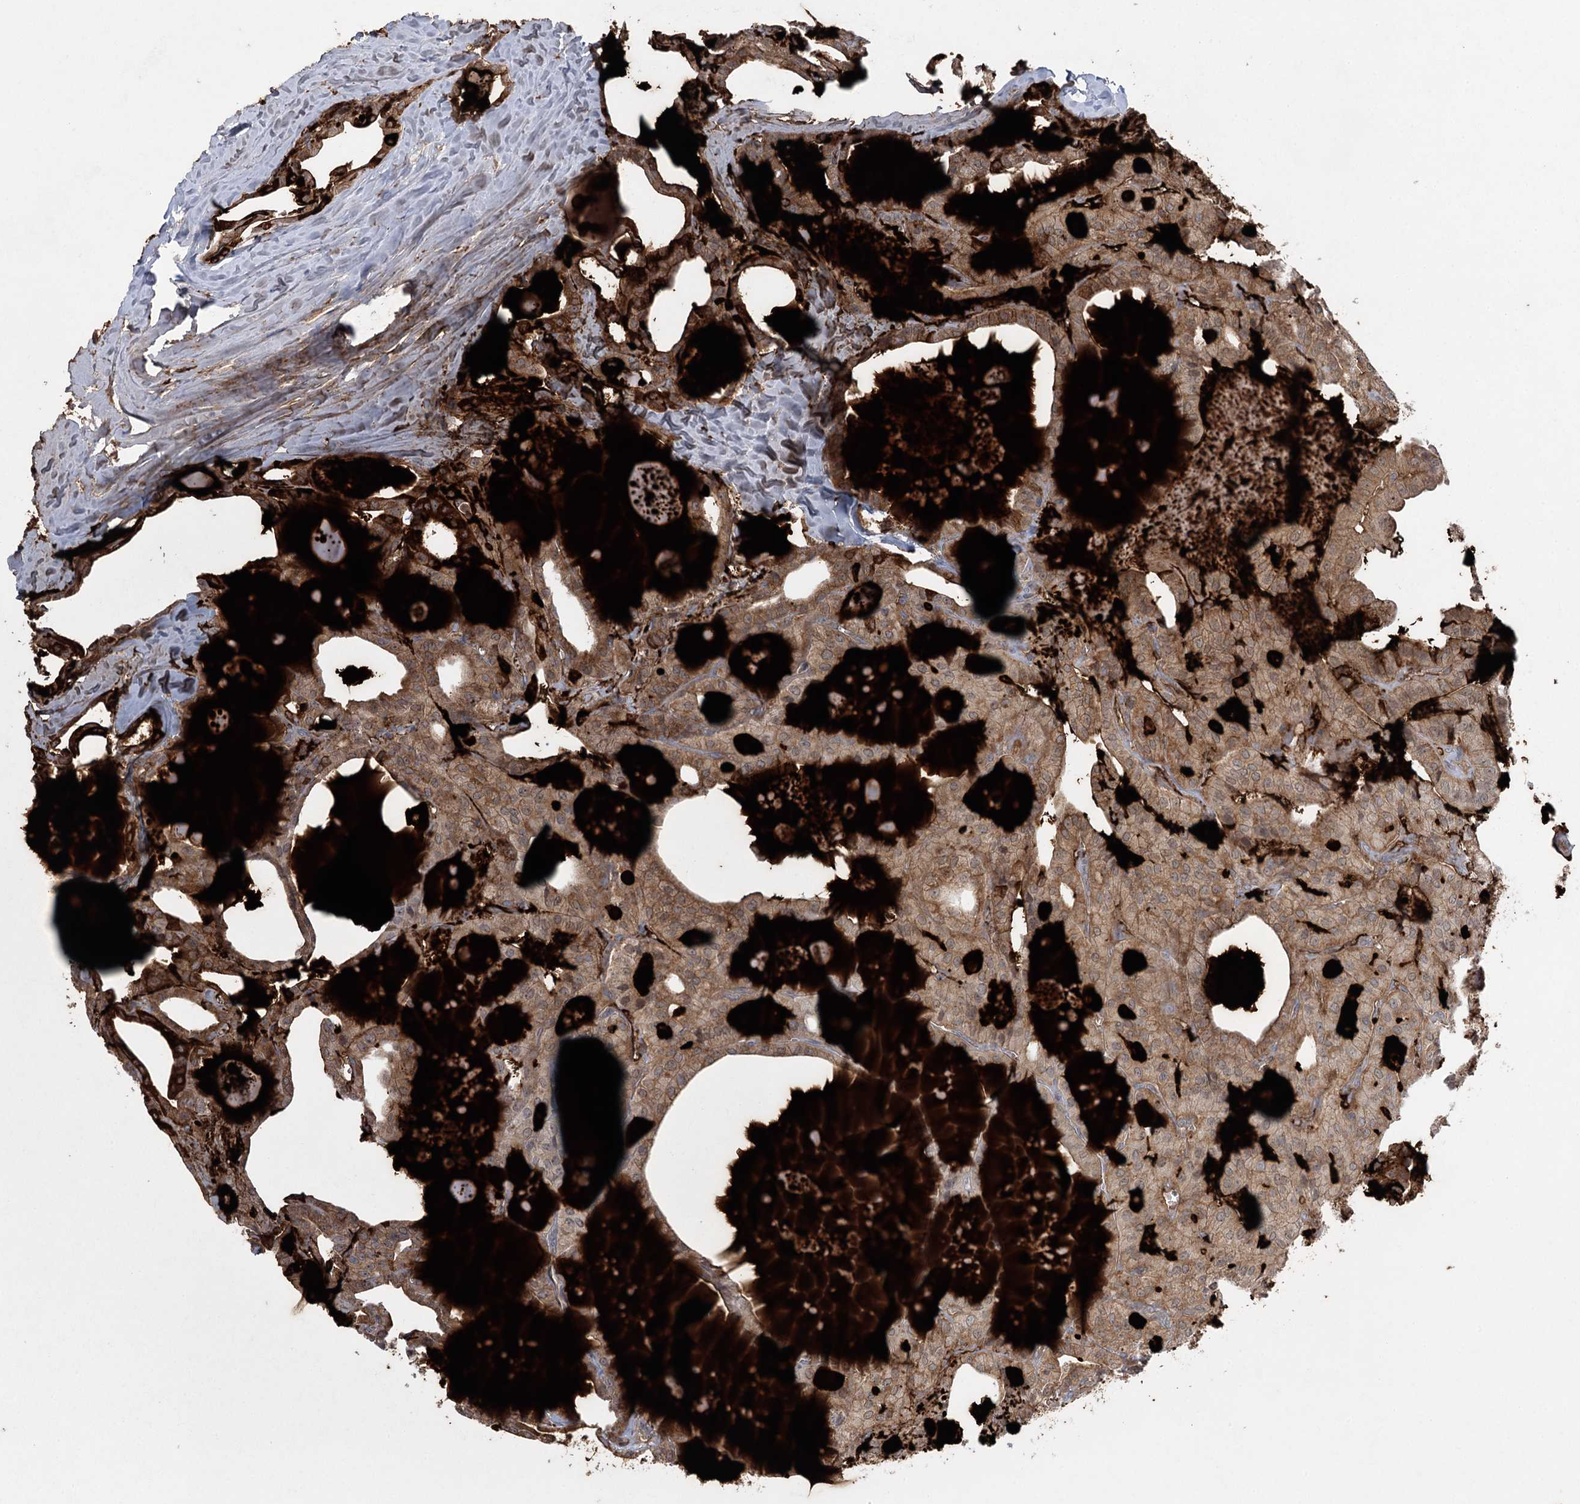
{"staining": {"intensity": "moderate", "quantity": ">75%", "location": "cytoplasmic/membranous"}, "tissue": "thyroid cancer", "cell_type": "Tumor cells", "image_type": "cancer", "snomed": [{"axis": "morphology", "description": "Papillary adenocarcinoma, NOS"}, {"axis": "topography", "description": "Thyroid gland"}], "caption": "Immunohistochemistry (DAB) staining of human thyroid cancer exhibits moderate cytoplasmic/membranous protein expression in approximately >75% of tumor cells.", "gene": "EIF3A", "patient": {"sex": "male", "age": 52}}